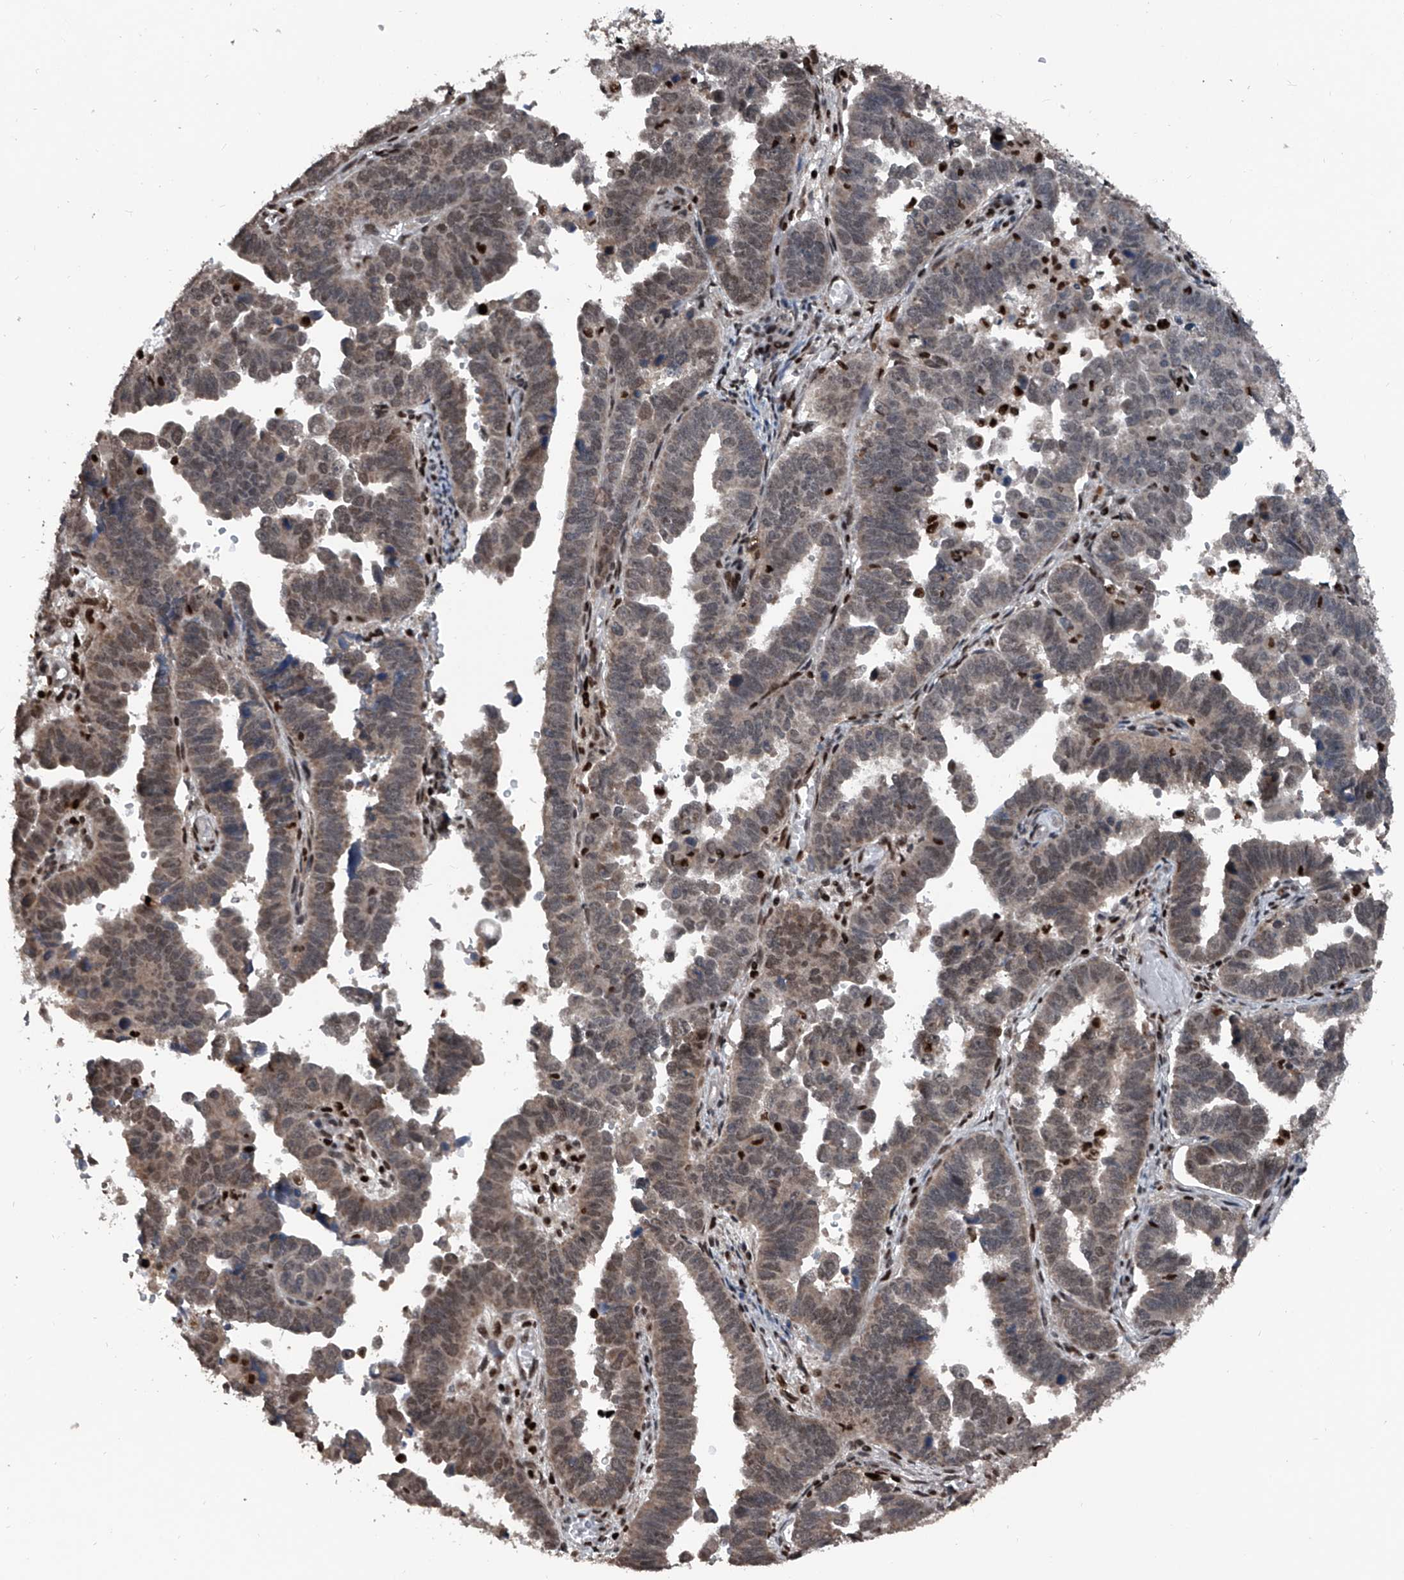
{"staining": {"intensity": "weak", "quantity": ">75%", "location": "nuclear"}, "tissue": "endometrial cancer", "cell_type": "Tumor cells", "image_type": "cancer", "snomed": [{"axis": "morphology", "description": "Adenocarcinoma, NOS"}, {"axis": "topography", "description": "Endometrium"}], "caption": "There is low levels of weak nuclear positivity in tumor cells of adenocarcinoma (endometrial), as demonstrated by immunohistochemical staining (brown color).", "gene": "FKBP5", "patient": {"sex": "female", "age": 75}}